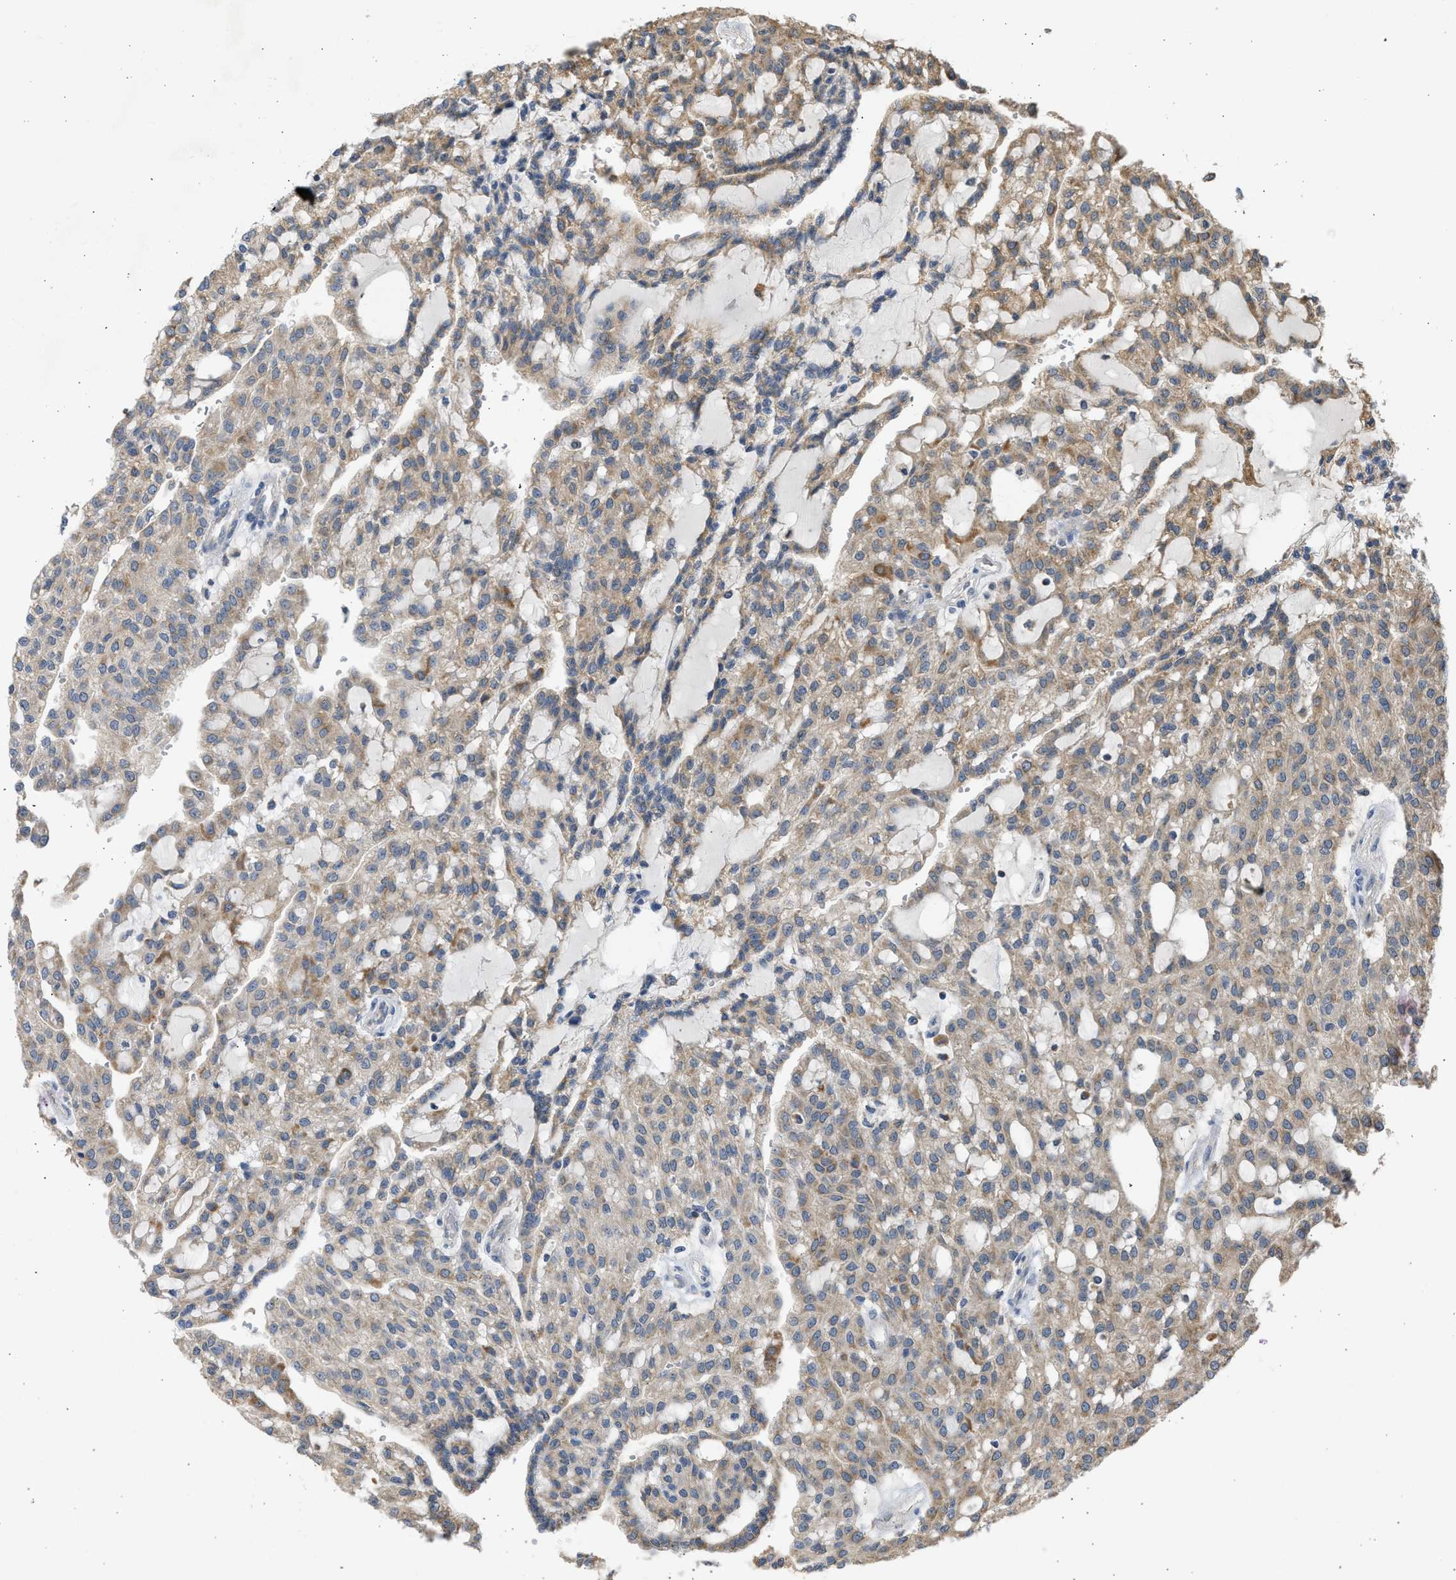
{"staining": {"intensity": "moderate", "quantity": ">75%", "location": "cytoplasmic/membranous"}, "tissue": "renal cancer", "cell_type": "Tumor cells", "image_type": "cancer", "snomed": [{"axis": "morphology", "description": "Adenocarcinoma, NOS"}, {"axis": "topography", "description": "Kidney"}], "caption": "The immunohistochemical stain labels moderate cytoplasmic/membranous positivity in tumor cells of renal cancer (adenocarcinoma) tissue.", "gene": "CYP1A1", "patient": {"sex": "male", "age": 63}}